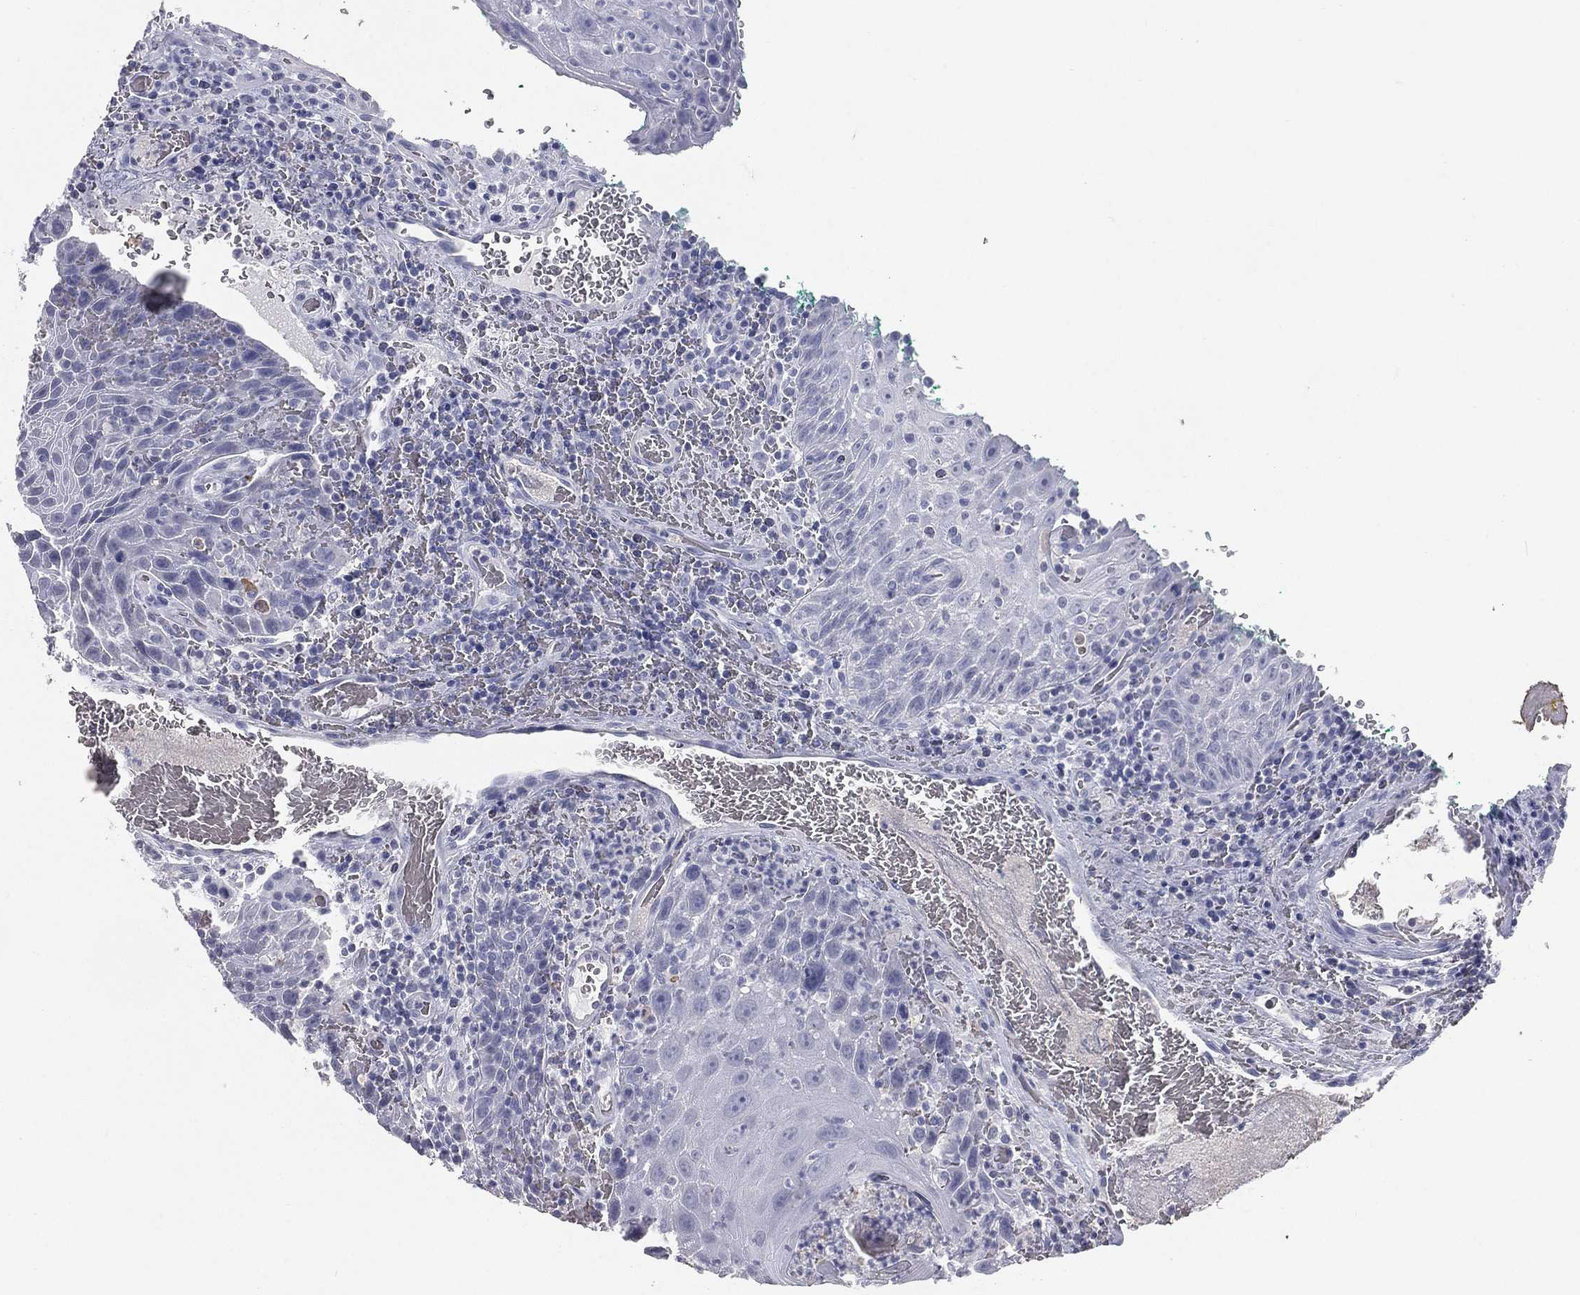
{"staining": {"intensity": "negative", "quantity": "none", "location": "none"}, "tissue": "head and neck cancer", "cell_type": "Tumor cells", "image_type": "cancer", "snomed": [{"axis": "morphology", "description": "Squamous cell carcinoma, NOS"}, {"axis": "topography", "description": "Head-Neck"}], "caption": "A high-resolution image shows immunohistochemistry staining of head and neck cancer, which reveals no significant positivity in tumor cells.", "gene": "ESX1", "patient": {"sex": "male", "age": 69}}